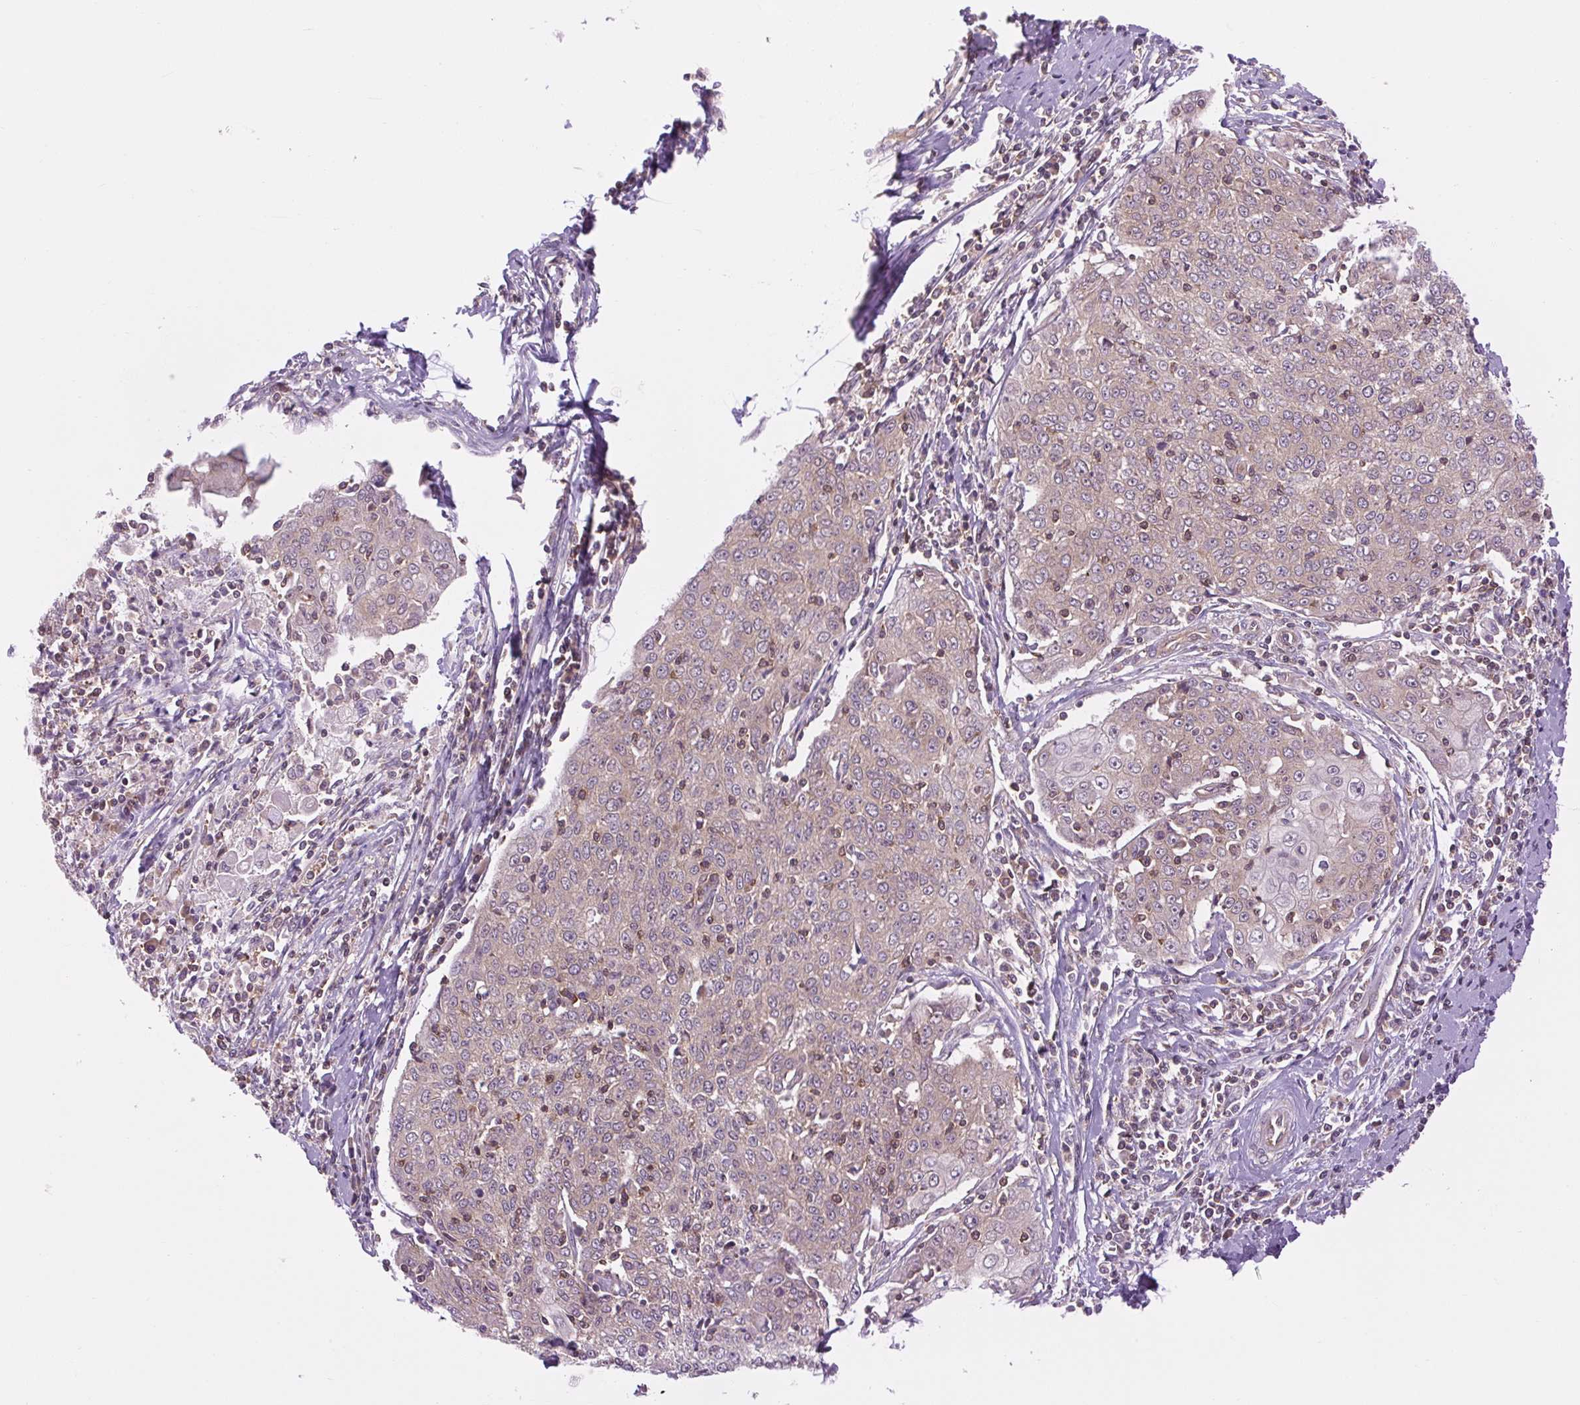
{"staining": {"intensity": "weak", "quantity": "25%-75%", "location": "cytoplasmic/membranous"}, "tissue": "cervical cancer", "cell_type": "Tumor cells", "image_type": "cancer", "snomed": [{"axis": "morphology", "description": "Squamous cell carcinoma, NOS"}, {"axis": "topography", "description": "Cervix"}], "caption": "Tumor cells show weak cytoplasmic/membranous staining in about 25%-75% of cells in cervical squamous cell carcinoma.", "gene": "PLCG1", "patient": {"sex": "female", "age": 48}}